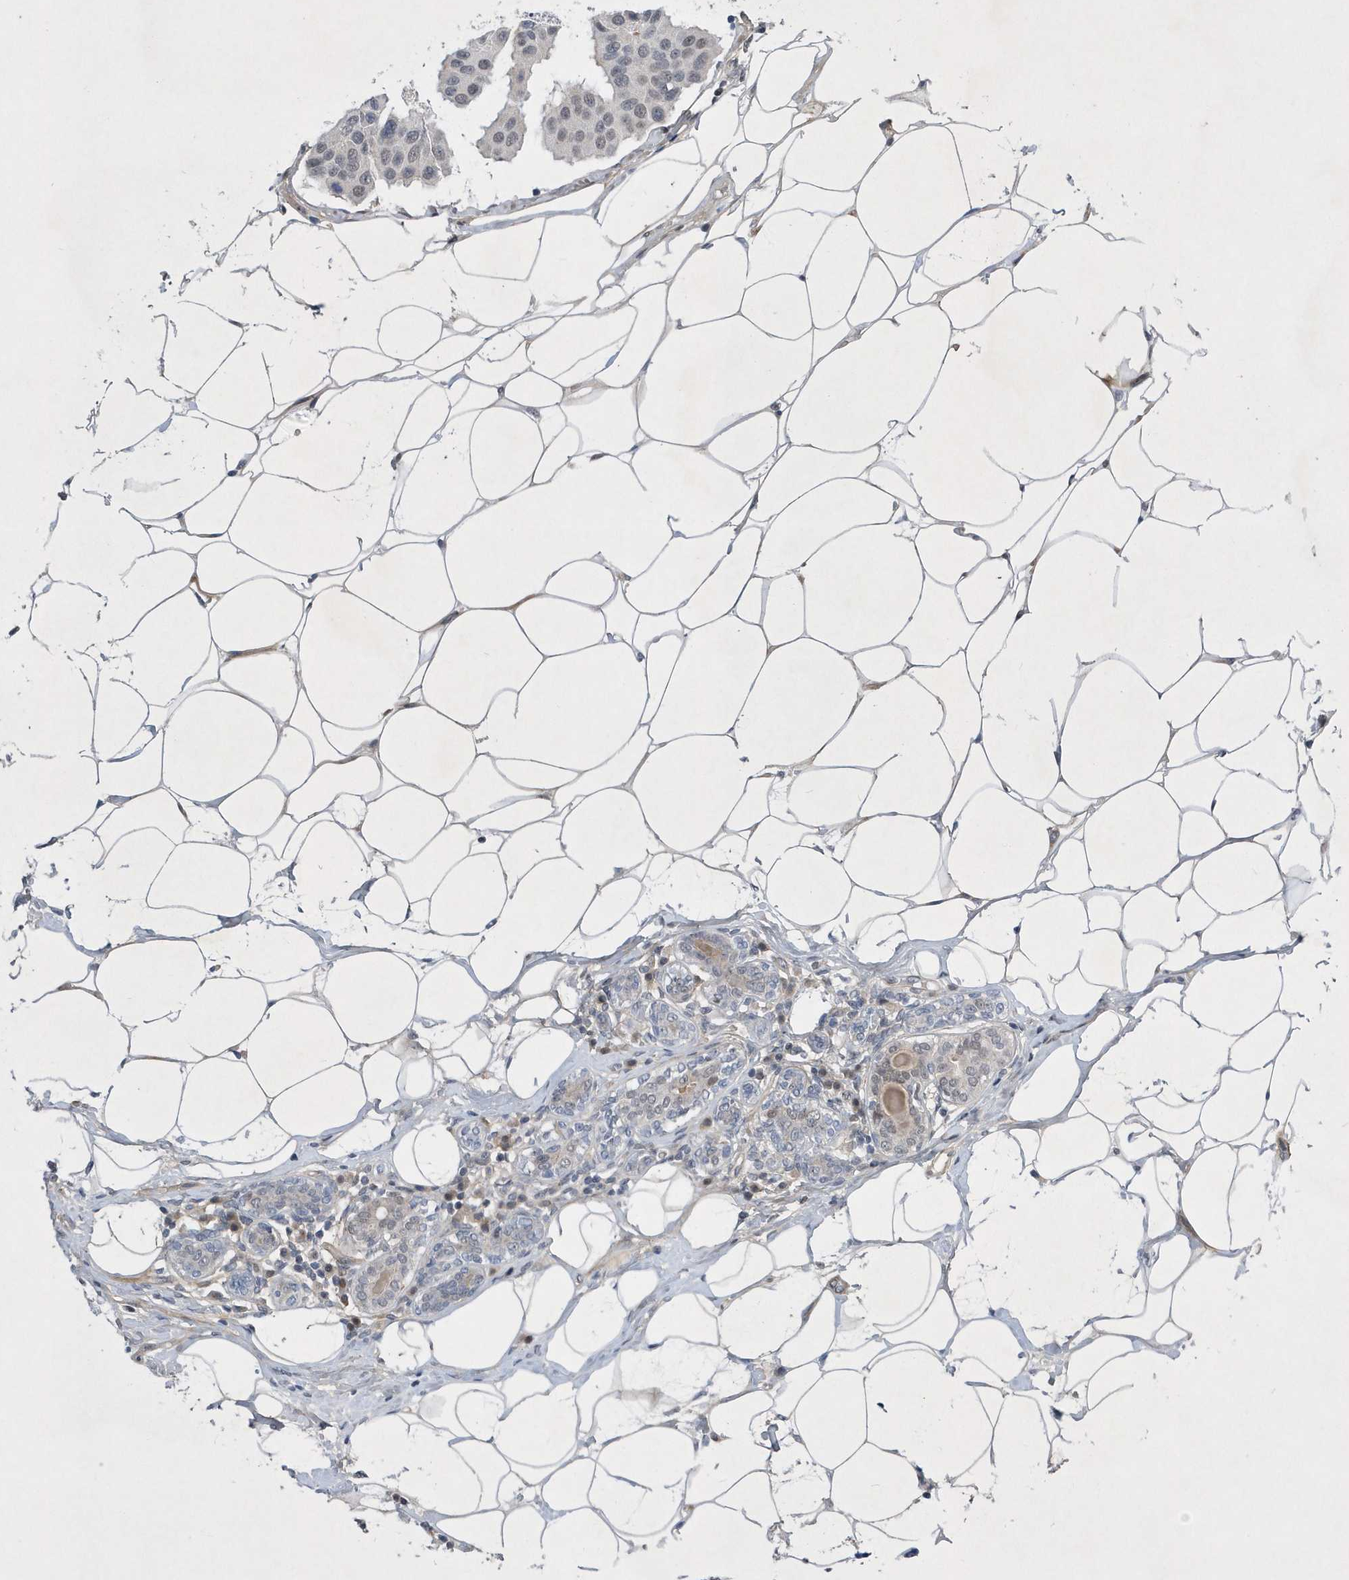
{"staining": {"intensity": "weak", "quantity": "<25%", "location": "nuclear"}, "tissue": "breast cancer", "cell_type": "Tumor cells", "image_type": "cancer", "snomed": [{"axis": "morphology", "description": "Normal tissue, NOS"}, {"axis": "morphology", "description": "Duct carcinoma"}, {"axis": "topography", "description": "Breast"}], "caption": "Micrograph shows no protein positivity in tumor cells of breast cancer tissue.", "gene": "FAM217A", "patient": {"sex": "female", "age": 39}}